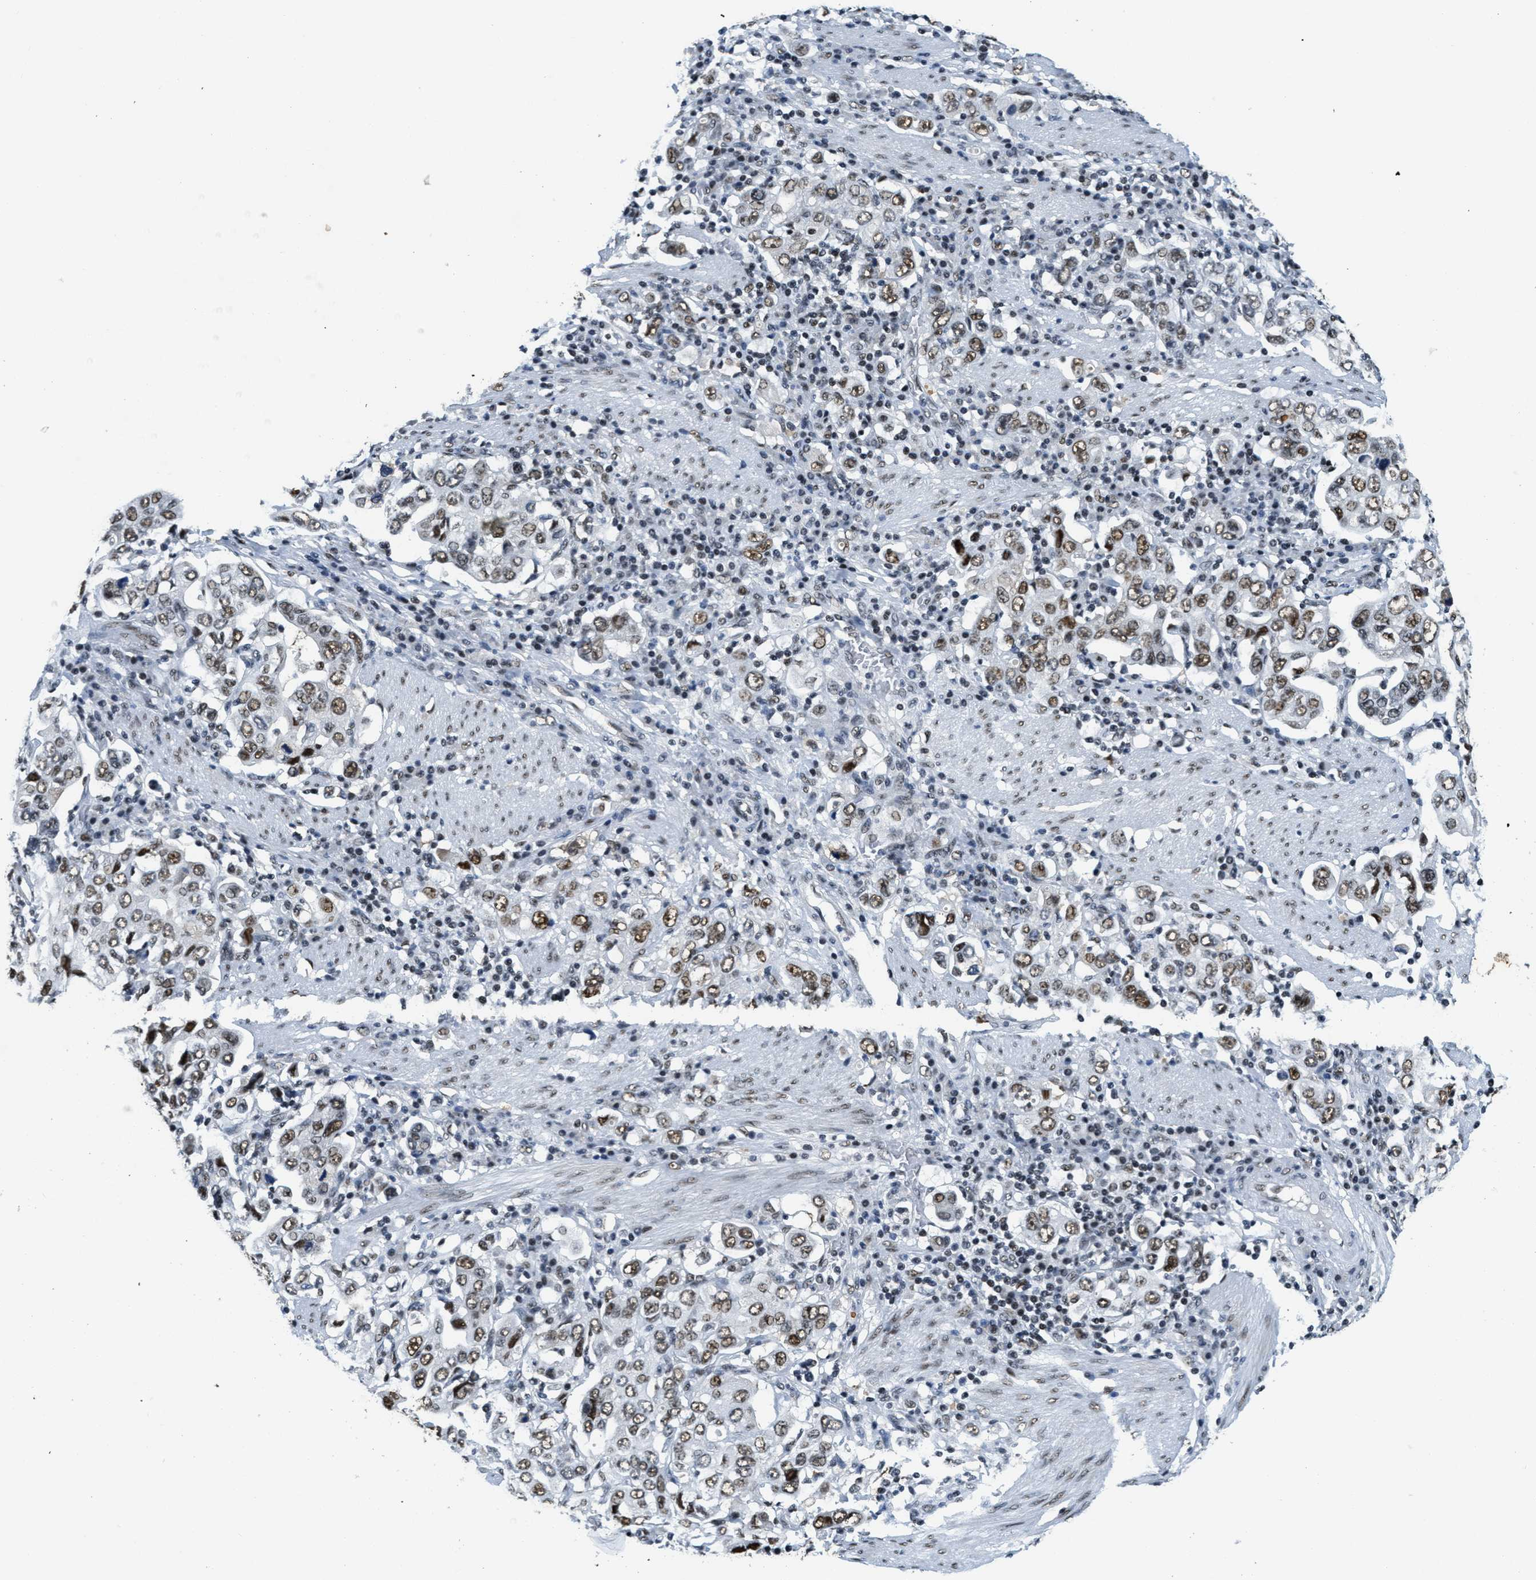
{"staining": {"intensity": "moderate", "quantity": ">75%", "location": "nuclear"}, "tissue": "stomach cancer", "cell_type": "Tumor cells", "image_type": "cancer", "snomed": [{"axis": "morphology", "description": "Adenocarcinoma, NOS"}, {"axis": "topography", "description": "Stomach, upper"}], "caption": "This photomicrograph reveals IHC staining of human stomach cancer (adenocarcinoma), with medium moderate nuclear expression in about >75% of tumor cells.", "gene": "SSB", "patient": {"sex": "male", "age": 62}}